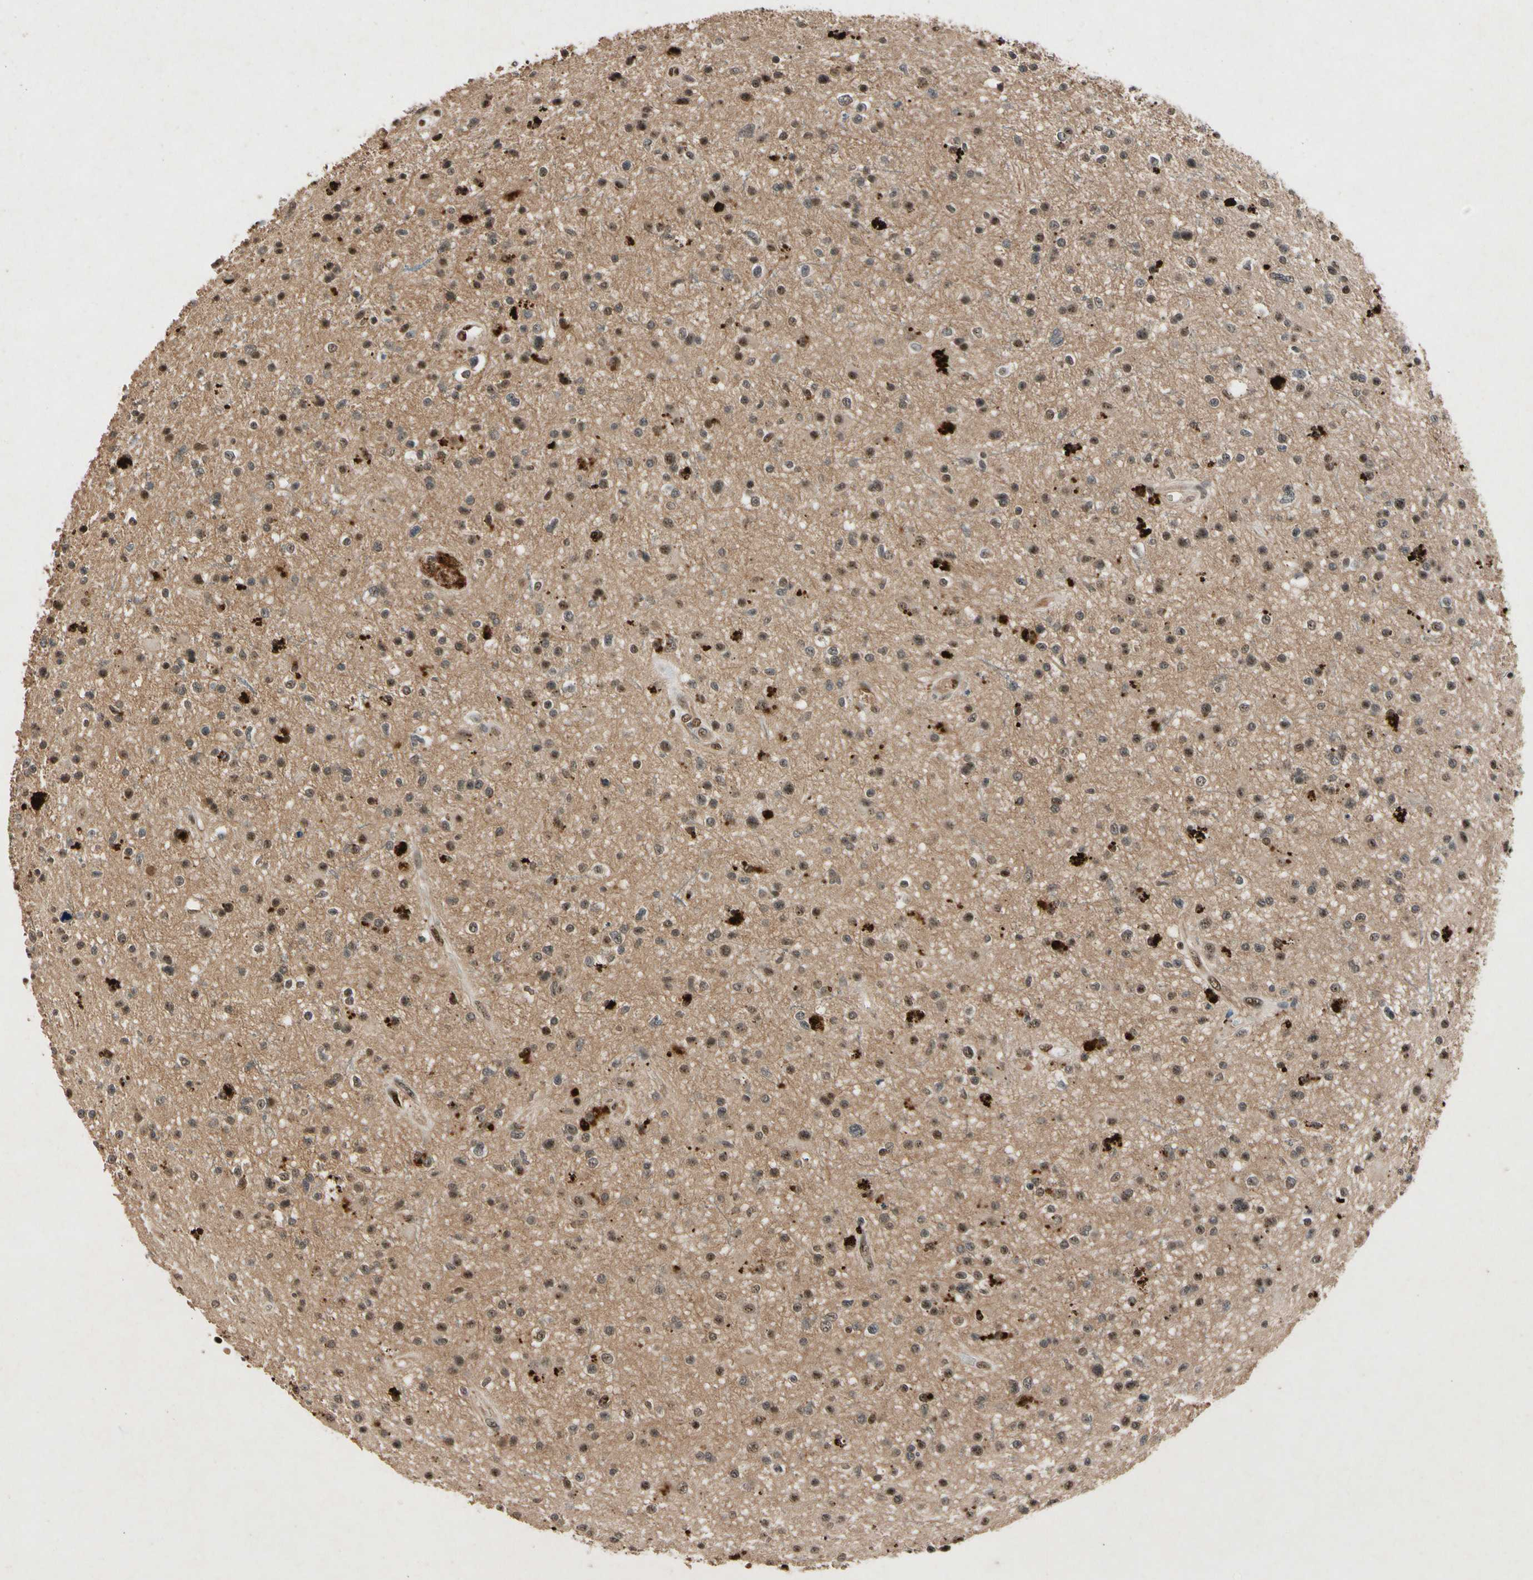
{"staining": {"intensity": "moderate", "quantity": "25%-75%", "location": "nuclear"}, "tissue": "glioma", "cell_type": "Tumor cells", "image_type": "cancer", "snomed": [{"axis": "morphology", "description": "Glioma, malignant, High grade"}, {"axis": "topography", "description": "Brain"}], "caption": "Moderate nuclear staining is present in about 25%-75% of tumor cells in glioma.", "gene": "PML", "patient": {"sex": "male", "age": 33}}